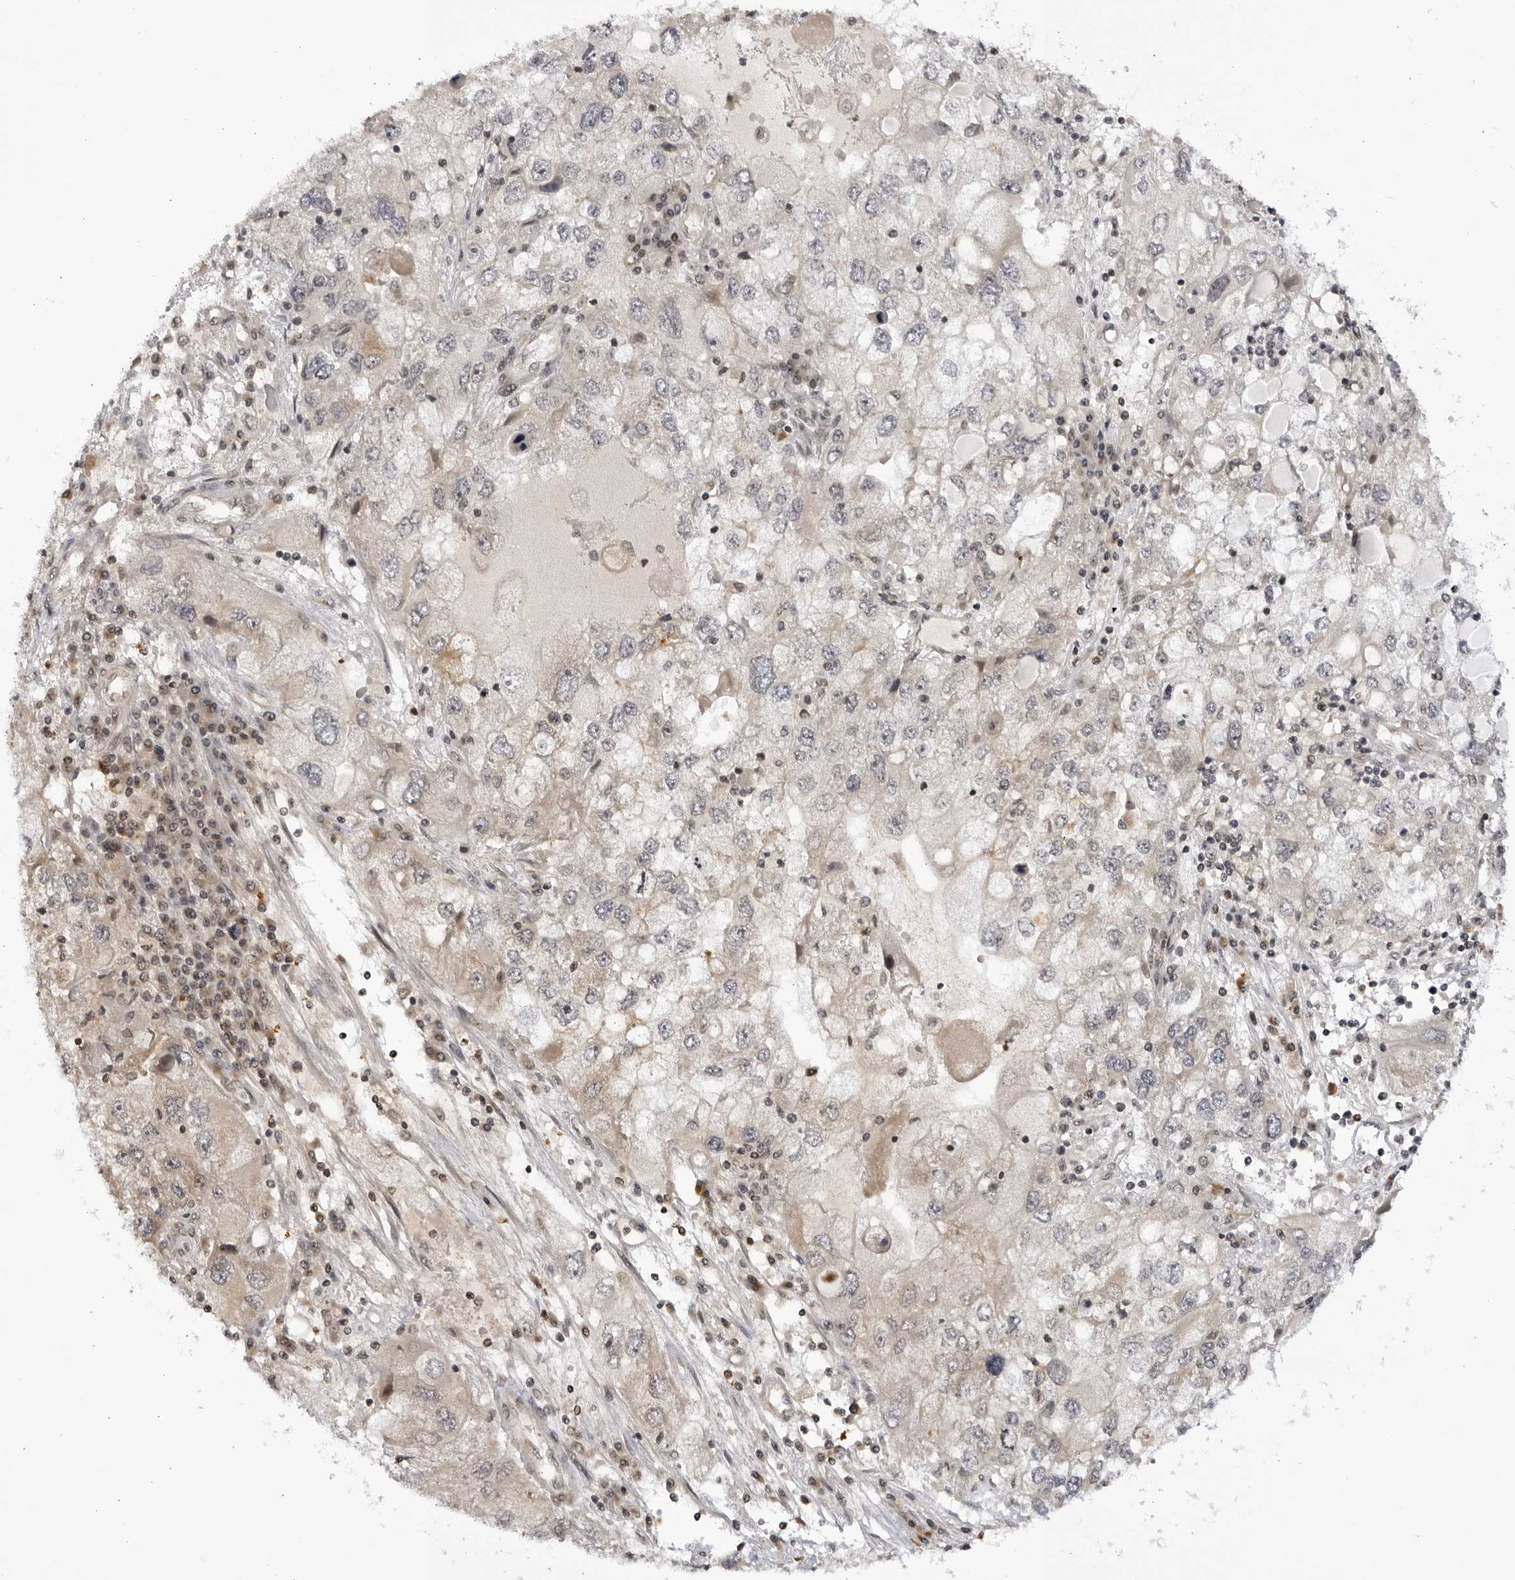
{"staining": {"intensity": "weak", "quantity": "25%-75%", "location": "cytoplasmic/membranous"}, "tissue": "endometrial cancer", "cell_type": "Tumor cells", "image_type": "cancer", "snomed": [{"axis": "morphology", "description": "Adenocarcinoma, NOS"}, {"axis": "topography", "description": "Endometrium"}], "caption": "Tumor cells exhibit weak cytoplasmic/membranous staining in about 25%-75% of cells in endometrial cancer. The staining was performed using DAB (3,3'-diaminobenzidine), with brown indicating positive protein expression. Nuclei are stained blue with hematoxylin.", "gene": "RASGEF1C", "patient": {"sex": "female", "age": 49}}